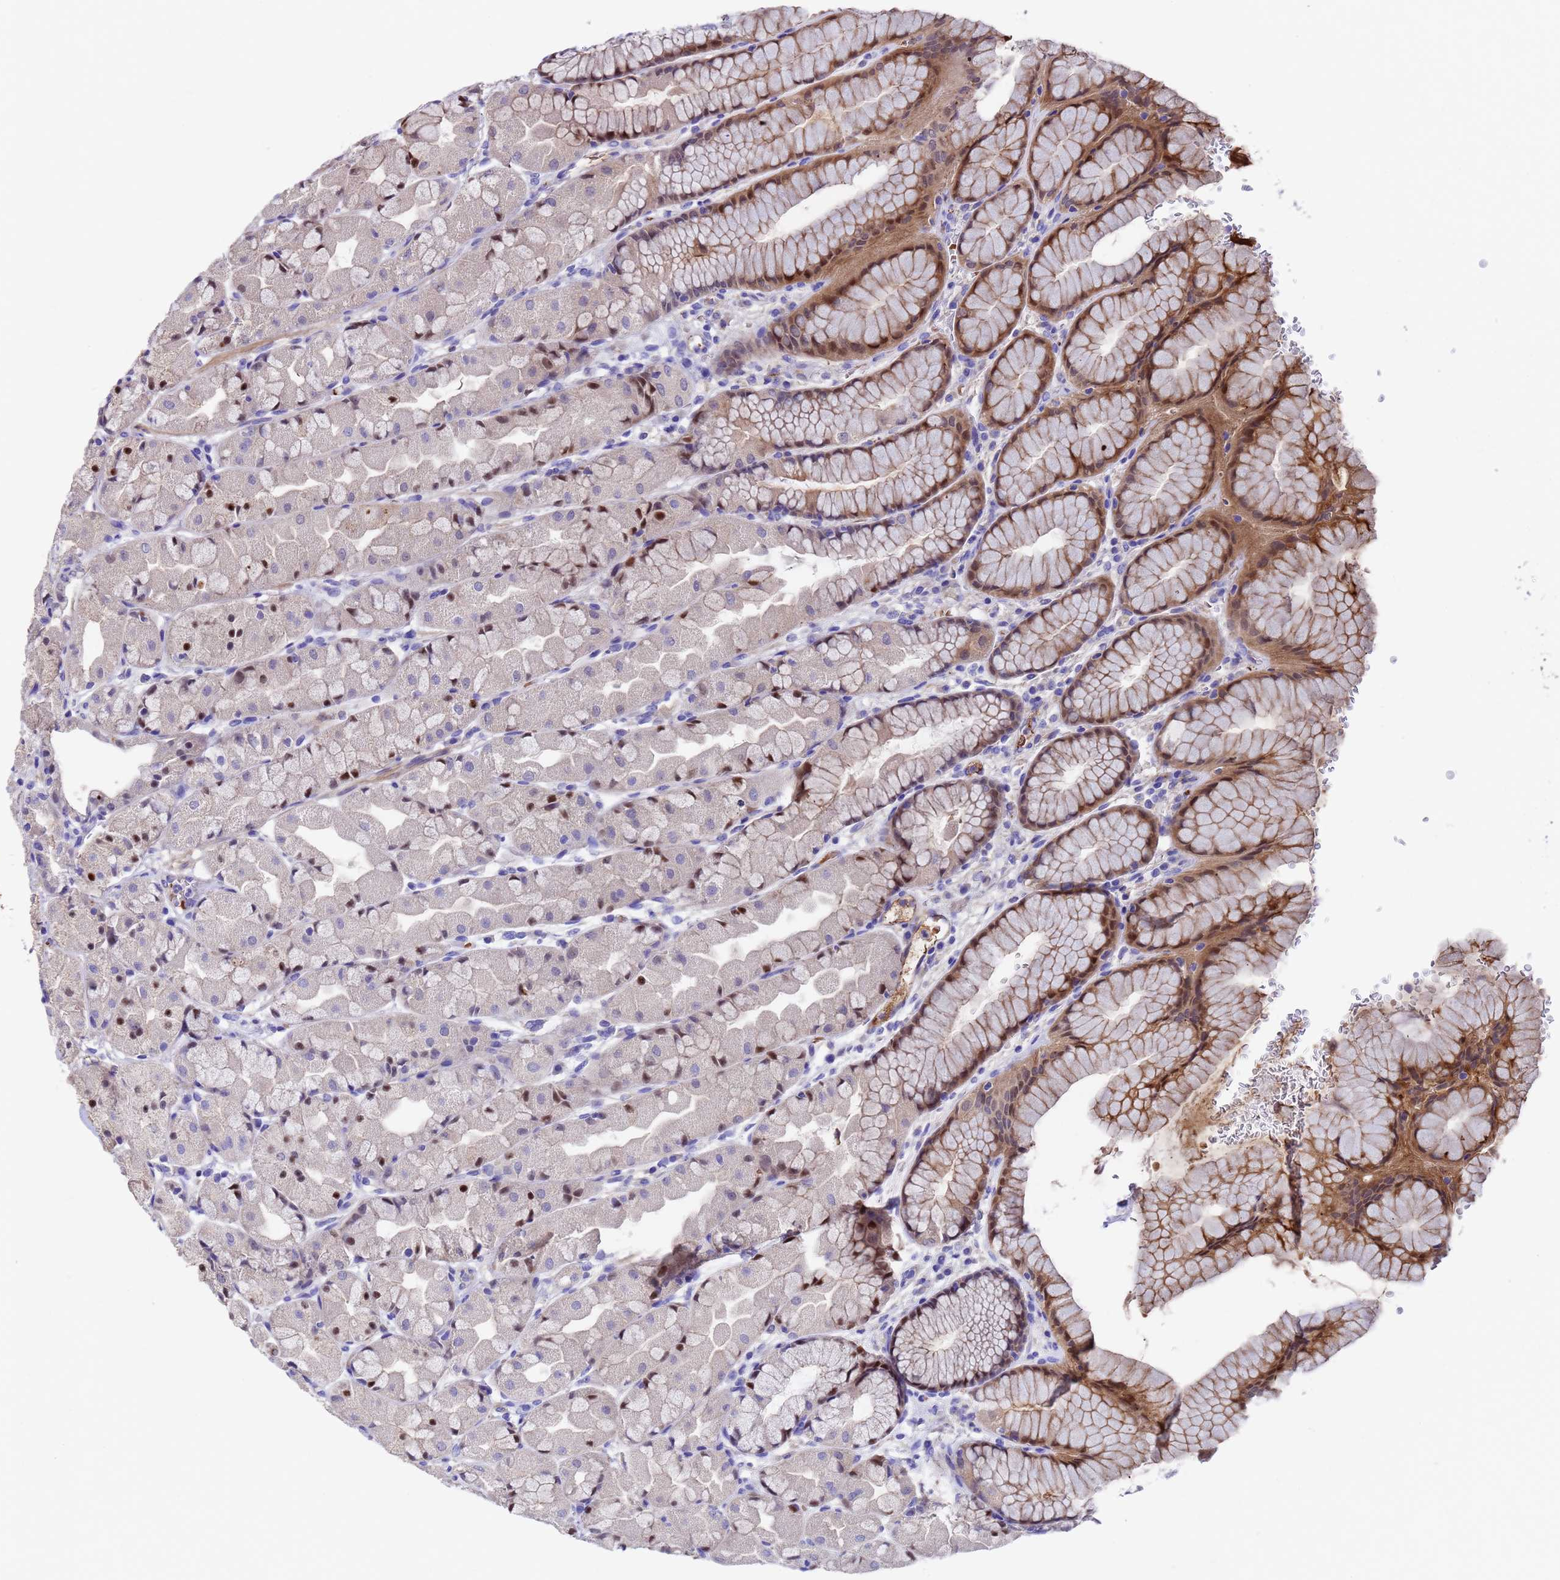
{"staining": {"intensity": "moderate", "quantity": "25%-75%", "location": "cytoplasmic/membranous,nuclear"}, "tissue": "stomach", "cell_type": "Glandular cells", "image_type": "normal", "snomed": [{"axis": "morphology", "description": "Normal tissue, NOS"}, {"axis": "topography", "description": "Stomach"}], "caption": "A micrograph showing moderate cytoplasmic/membranous,nuclear positivity in approximately 25%-75% of glandular cells in unremarkable stomach, as visualized by brown immunohistochemical staining.", "gene": "ELP6", "patient": {"sex": "male", "age": 57}}